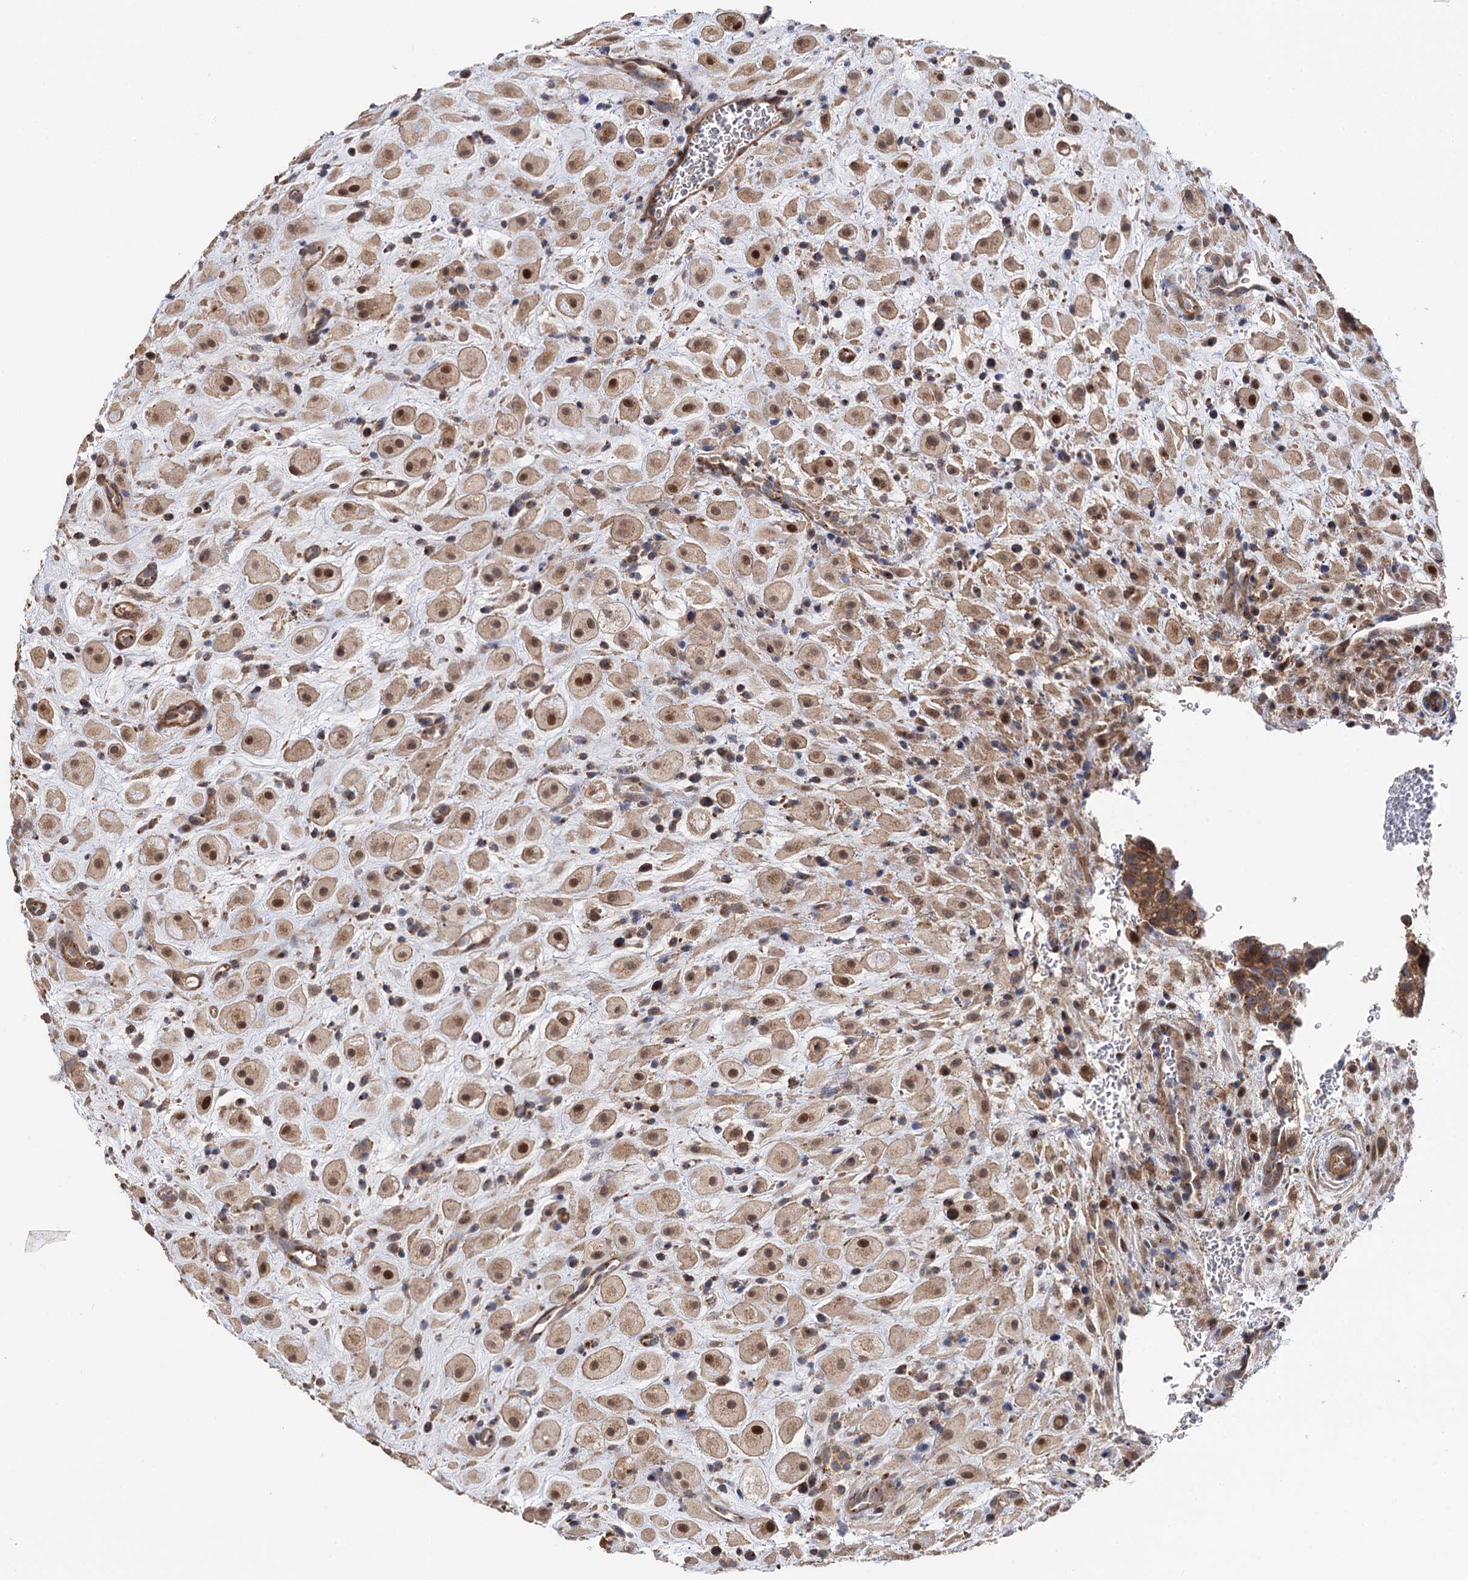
{"staining": {"intensity": "moderate", "quantity": ">75%", "location": "nuclear"}, "tissue": "placenta", "cell_type": "Decidual cells", "image_type": "normal", "snomed": [{"axis": "morphology", "description": "Normal tissue, NOS"}, {"axis": "topography", "description": "Placenta"}], "caption": "Brown immunohistochemical staining in unremarkable human placenta reveals moderate nuclear positivity in approximately >75% of decidual cells. (brown staining indicates protein expression, while blue staining denotes nuclei).", "gene": "STX6", "patient": {"sex": "female", "age": 35}}